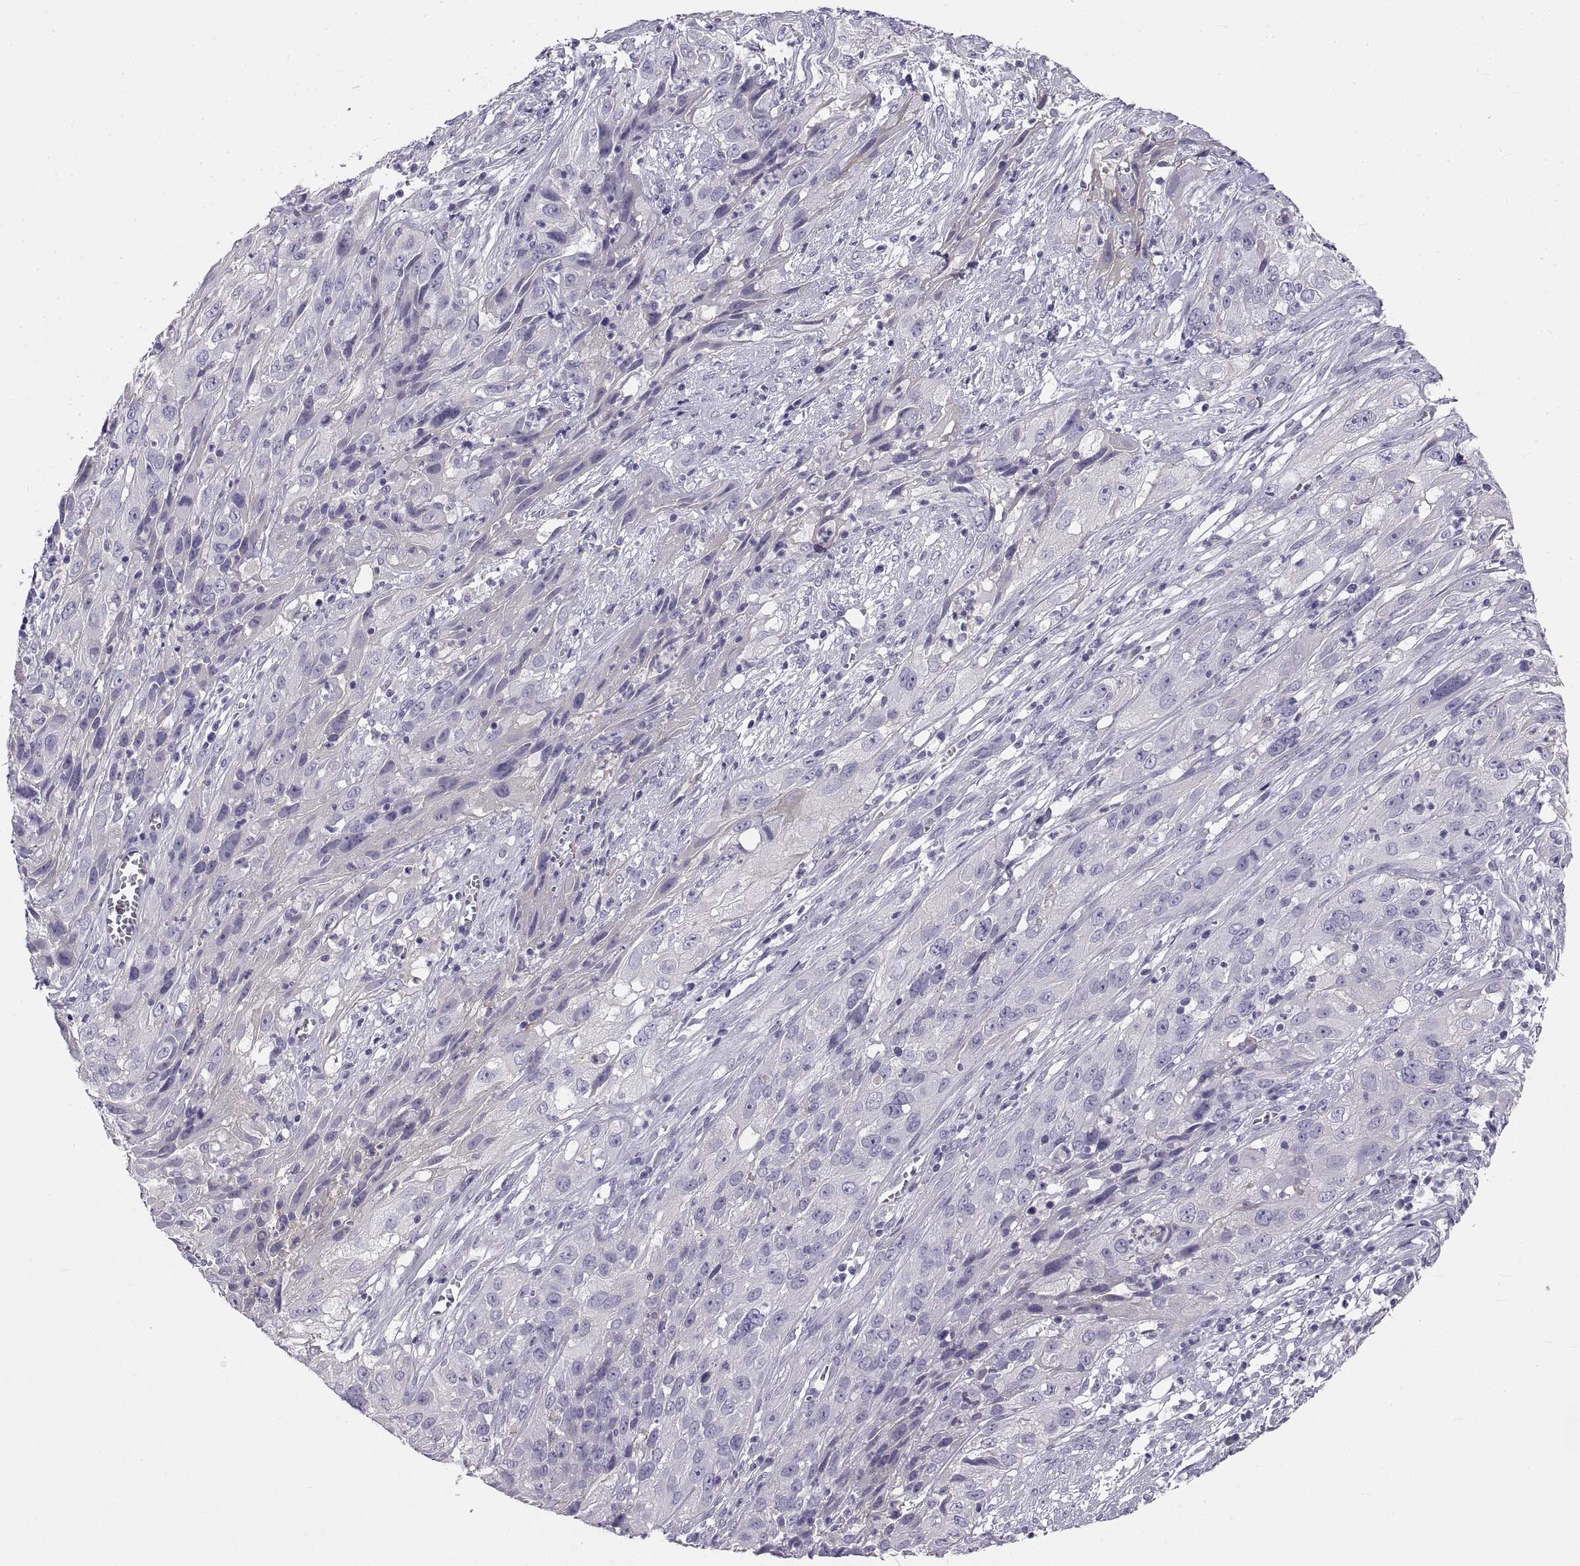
{"staining": {"intensity": "negative", "quantity": "none", "location": "none"}, "tissue": "cervical cancer", "cell_type": "Tumor cells", "image_type": "cancer", "snomed": [{"axis": "morphology", "description": "Squamous cell carcinoma, NOS"}, {"axis": "topography", "description": "Cervix"}], "caption": "DAB immunohistochemical staining of human cervical cancer reveals no significant positivity in tumor cells.", "gene": "CRYBB3", "patient": {"sex": "female", "age": 32}}